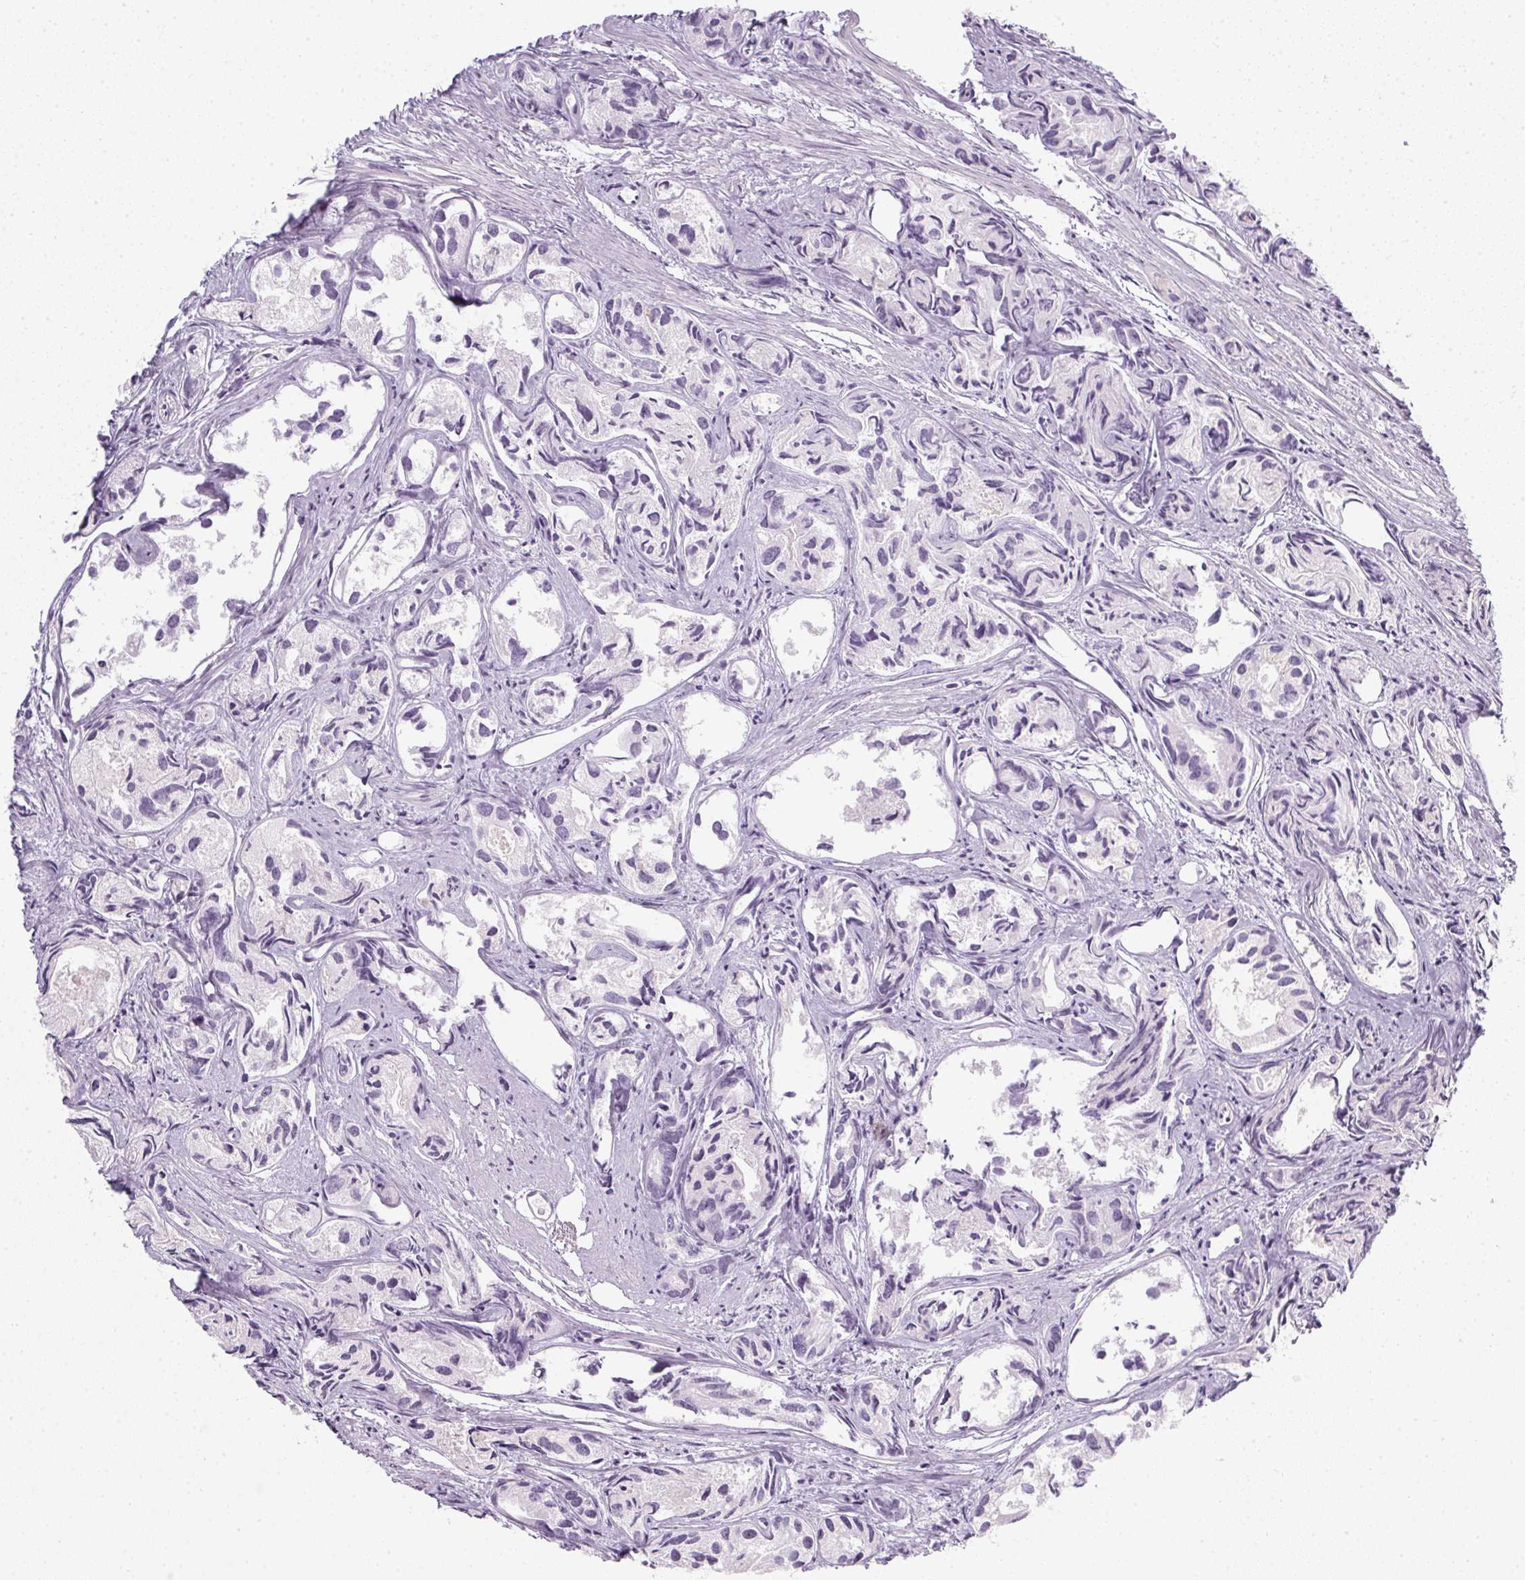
{"staining": {"intensity": "negative", "quantity": "none", "location": "none"}, "tissue": "prostate cancer", "cell_type": "Tumor cells", "image_type": "cancer", "snomed": [{"axis": "morphology", "description": "Adenocarcinoma, High grade"}, {"axis": "topography", "description": "Prostate"}], "caption": "Tumor cells show no significant protein positivity in adenocarcinoma (high-grade) (prostate). (DAB (3,3'-diaminobenzidine) immunohistochemistry, high magnification).", "gene": "TMEM72", "patient": {"sex": "male", "age": 84}}